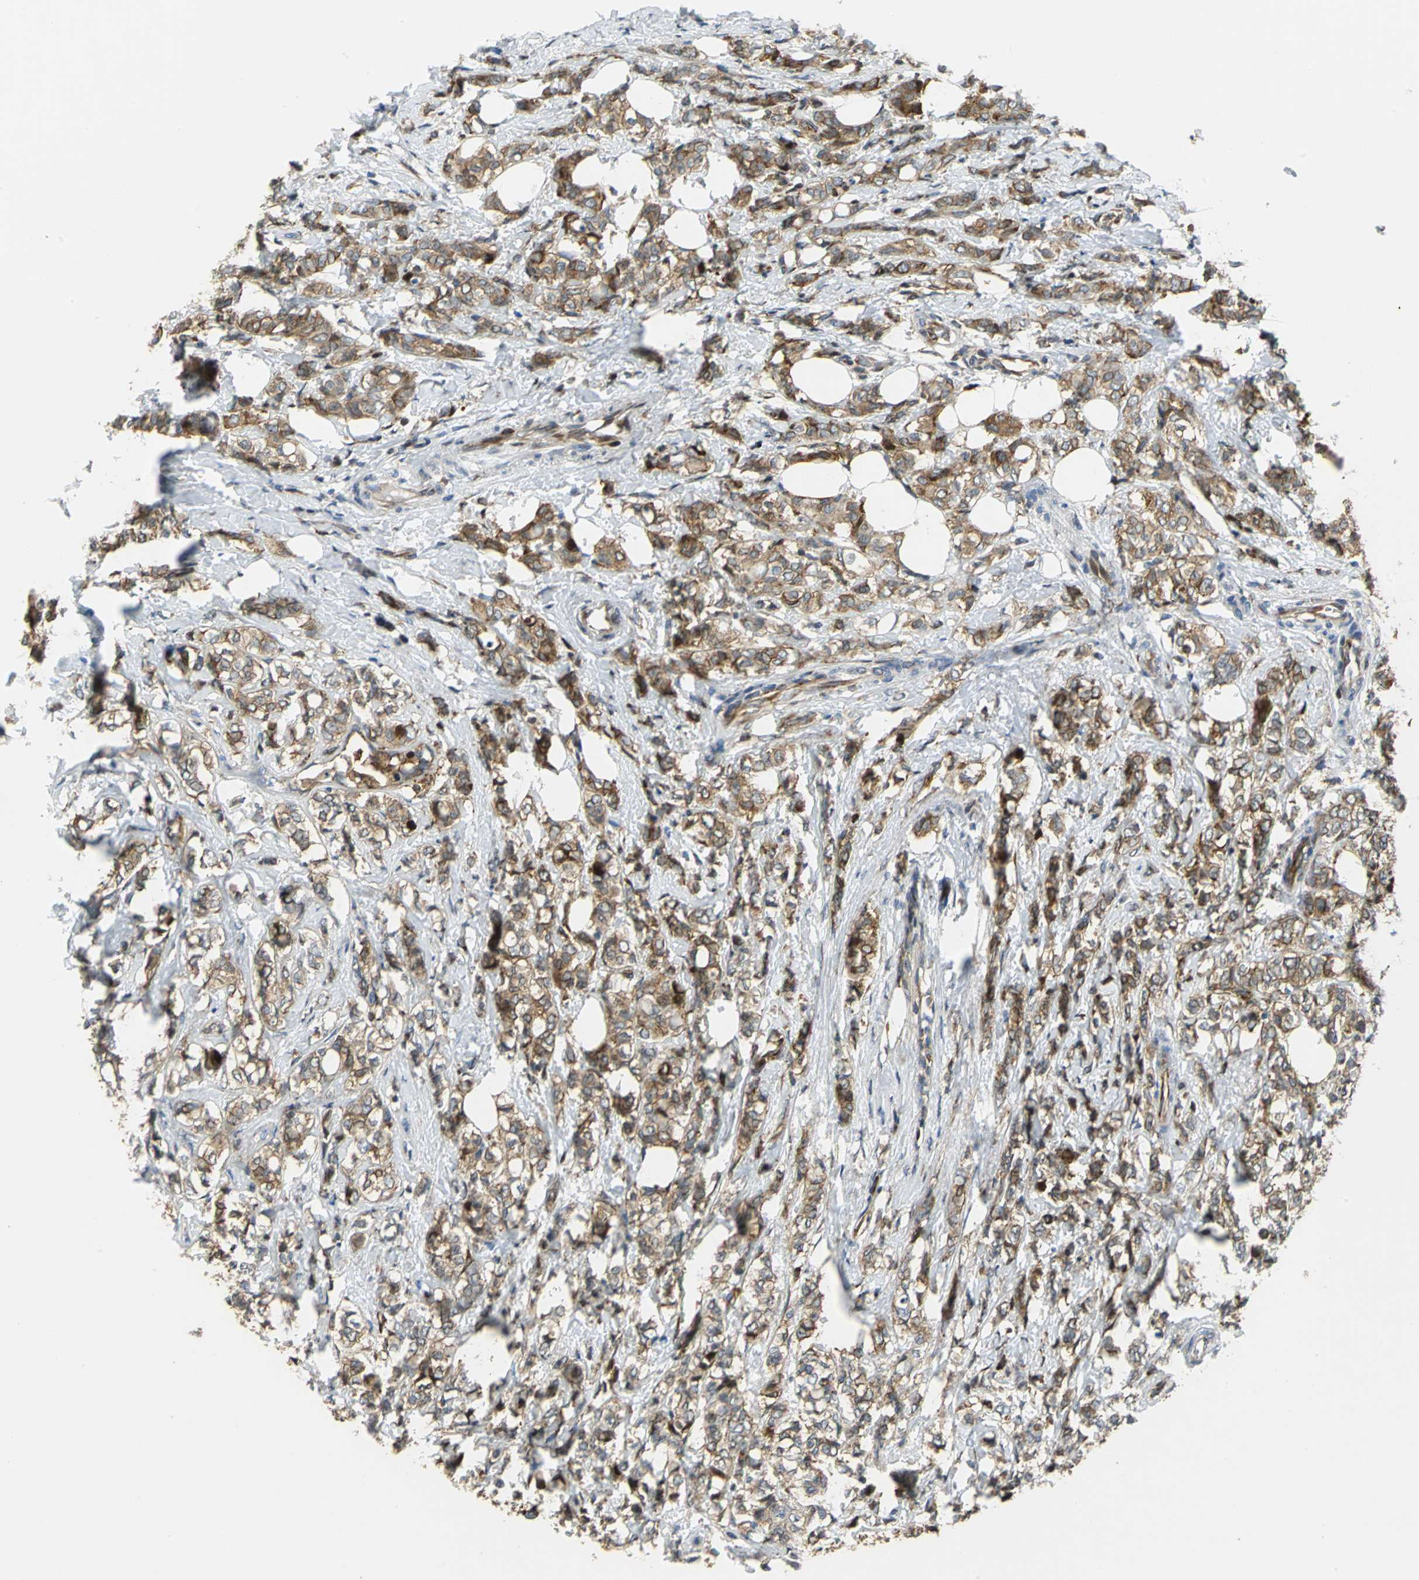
{"staining": {"intensity": "moderate", "quantity": ">75%", "location": "cytoplasmic/membranous"}, "tissue": "breast cancer", "cell_type": "Tumor cells", "image_type": "cancer", "snomed": [{"axis": "morphology", "description": "Lobular carcinoma"}, {"axis": "topography", "description": "Breast"}], "caption": "Human breast cancer (lobular carcinoma) stained for a protein (brown) displays moderate cytoplasmic/membranous positive positivity in about >75% of tumor cells.", "gene": "YBX1", "patient": {"sex": "female", "age": 60}}